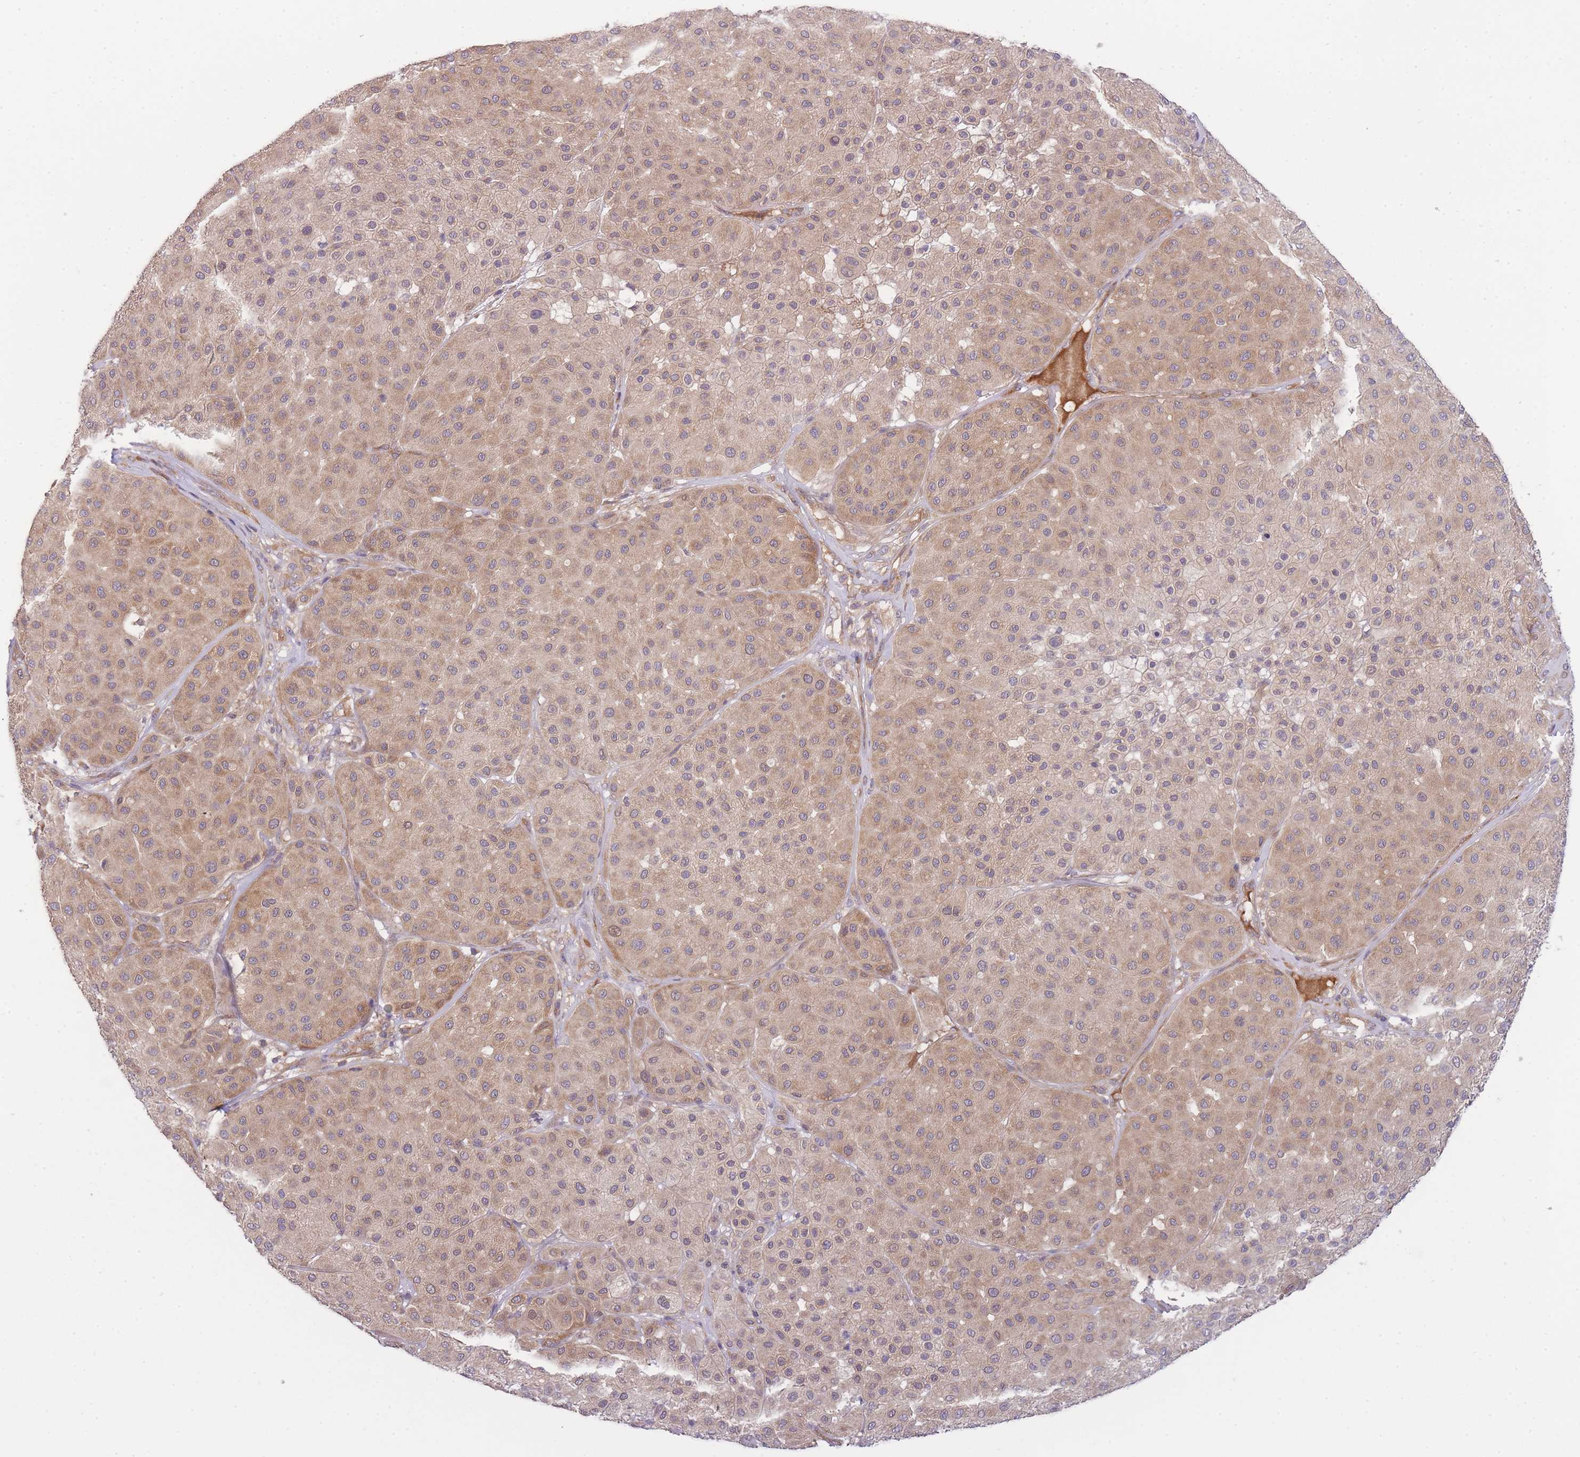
{"staining": {"intensity": "weak", "quantity": ">75%", "location": "cytoplasmic/membranous"}, "tissue": "melanoma", "cell_type": "Tumor cells", "image_type": "cancer", "snomed": [{"axis": "morphology", "description": "Malignant melanoma, Metastatic site"}, {"axis": "topography", "description": "Smooth muscle"}], "caption": "The histopathology image demonstrates immunohistochemical staining of melanoma. There is weak cytoplasmic/membranous expression is seen in about >75% of tumor cells.", "gene": "PFDN6", "patient": {"sex": "male", "age": 41}}